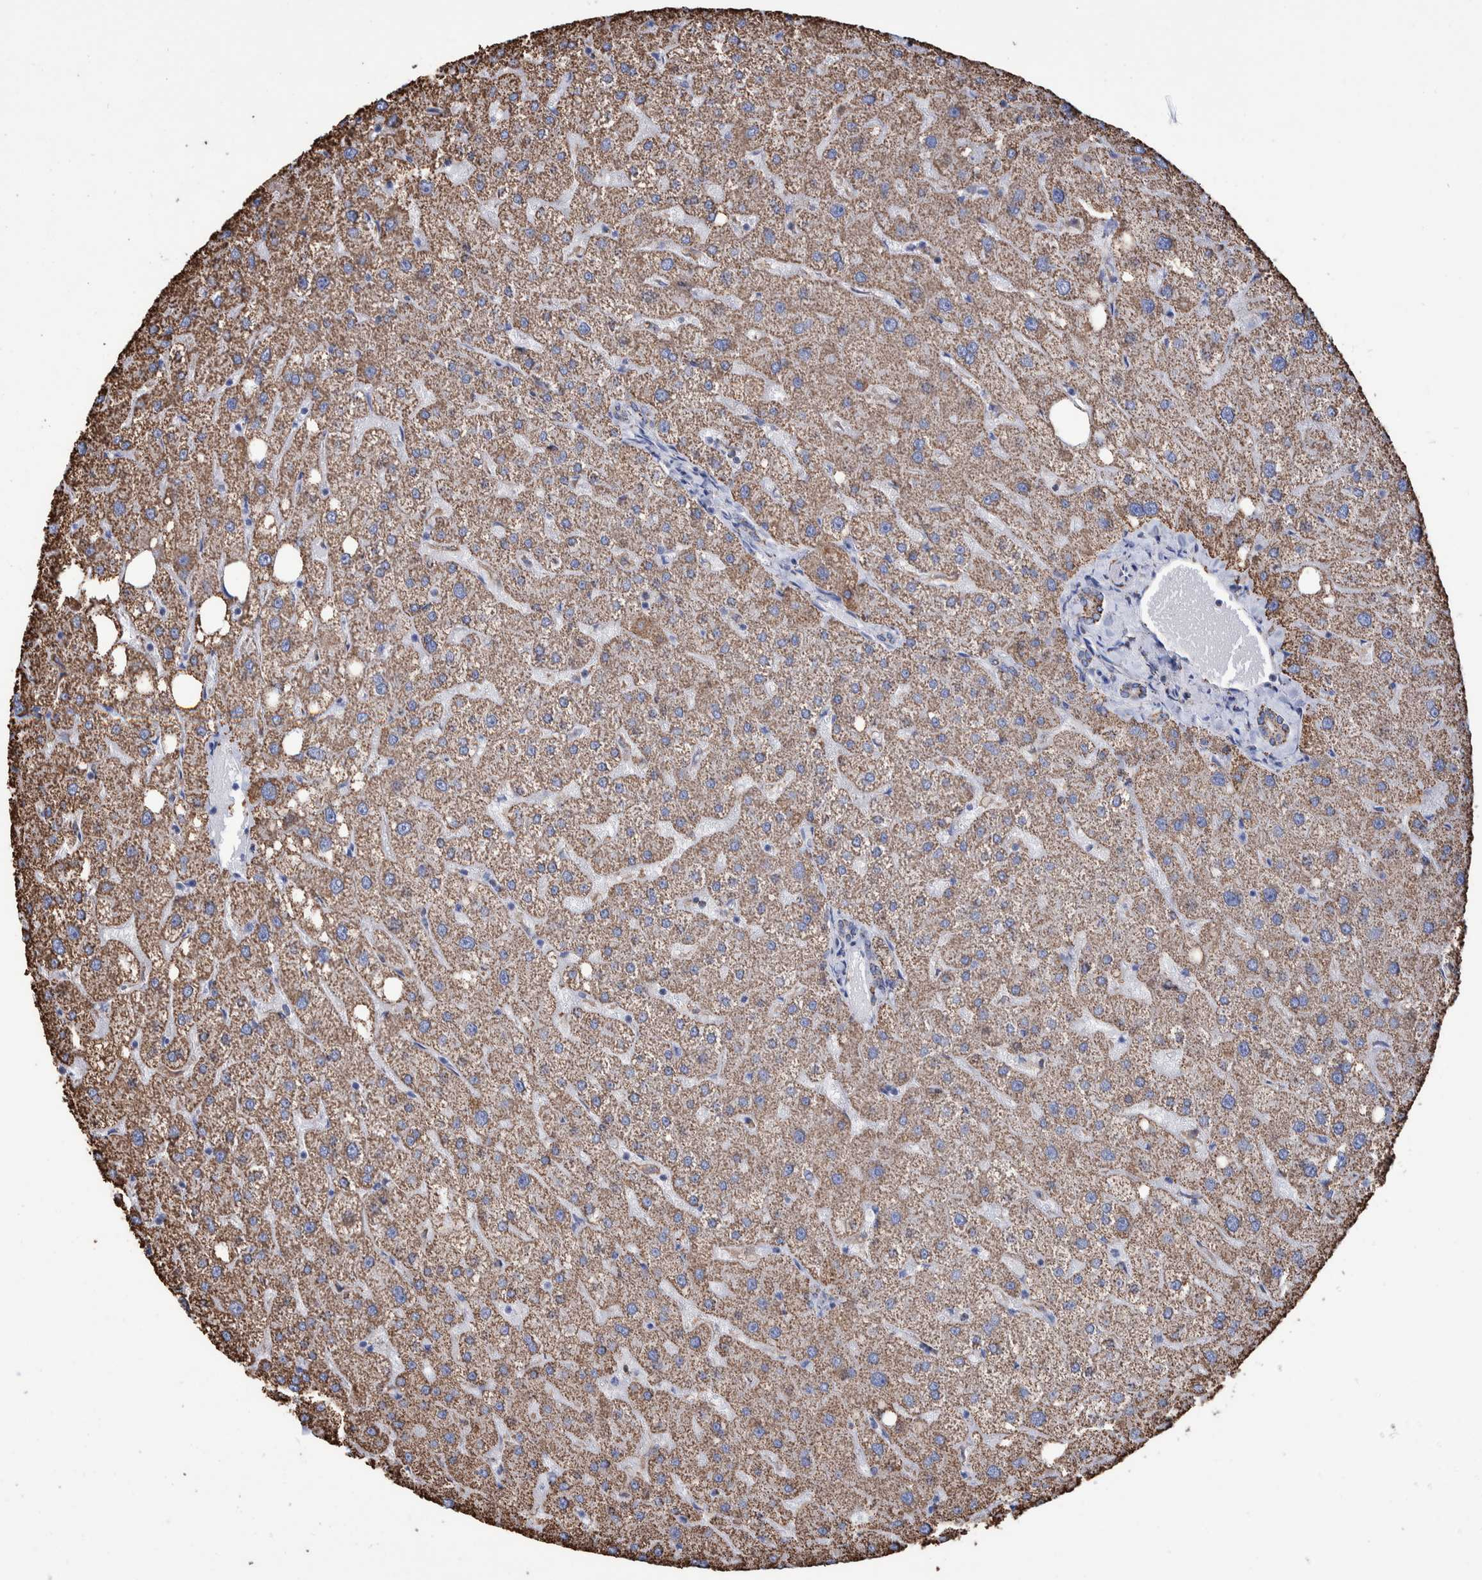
{"staining": {"intensity": "moderate", "quantity": ">75%", "location": "cytoplasmic/membranous"}, "tissue": "liver", "cell_type": "Cholangiocytes", "image_type": "normal", "snomed": [{"axis": "morphology", "description": "Normal tissue, NOS"}, {"axis": "topography", "description": "Liver"}], "caption": "IHC (DAB) staining of benign human liver exhibits moderate cytoplasmic/membranous protein expression in about >75% of cholangiocytes. (DAB (3,3'-diaminobenzidine) IHC, brown staining for protein, blue staining for nuclei).", "gene": "VPS26C", "patient": {"sex": "male", "age": 73}}